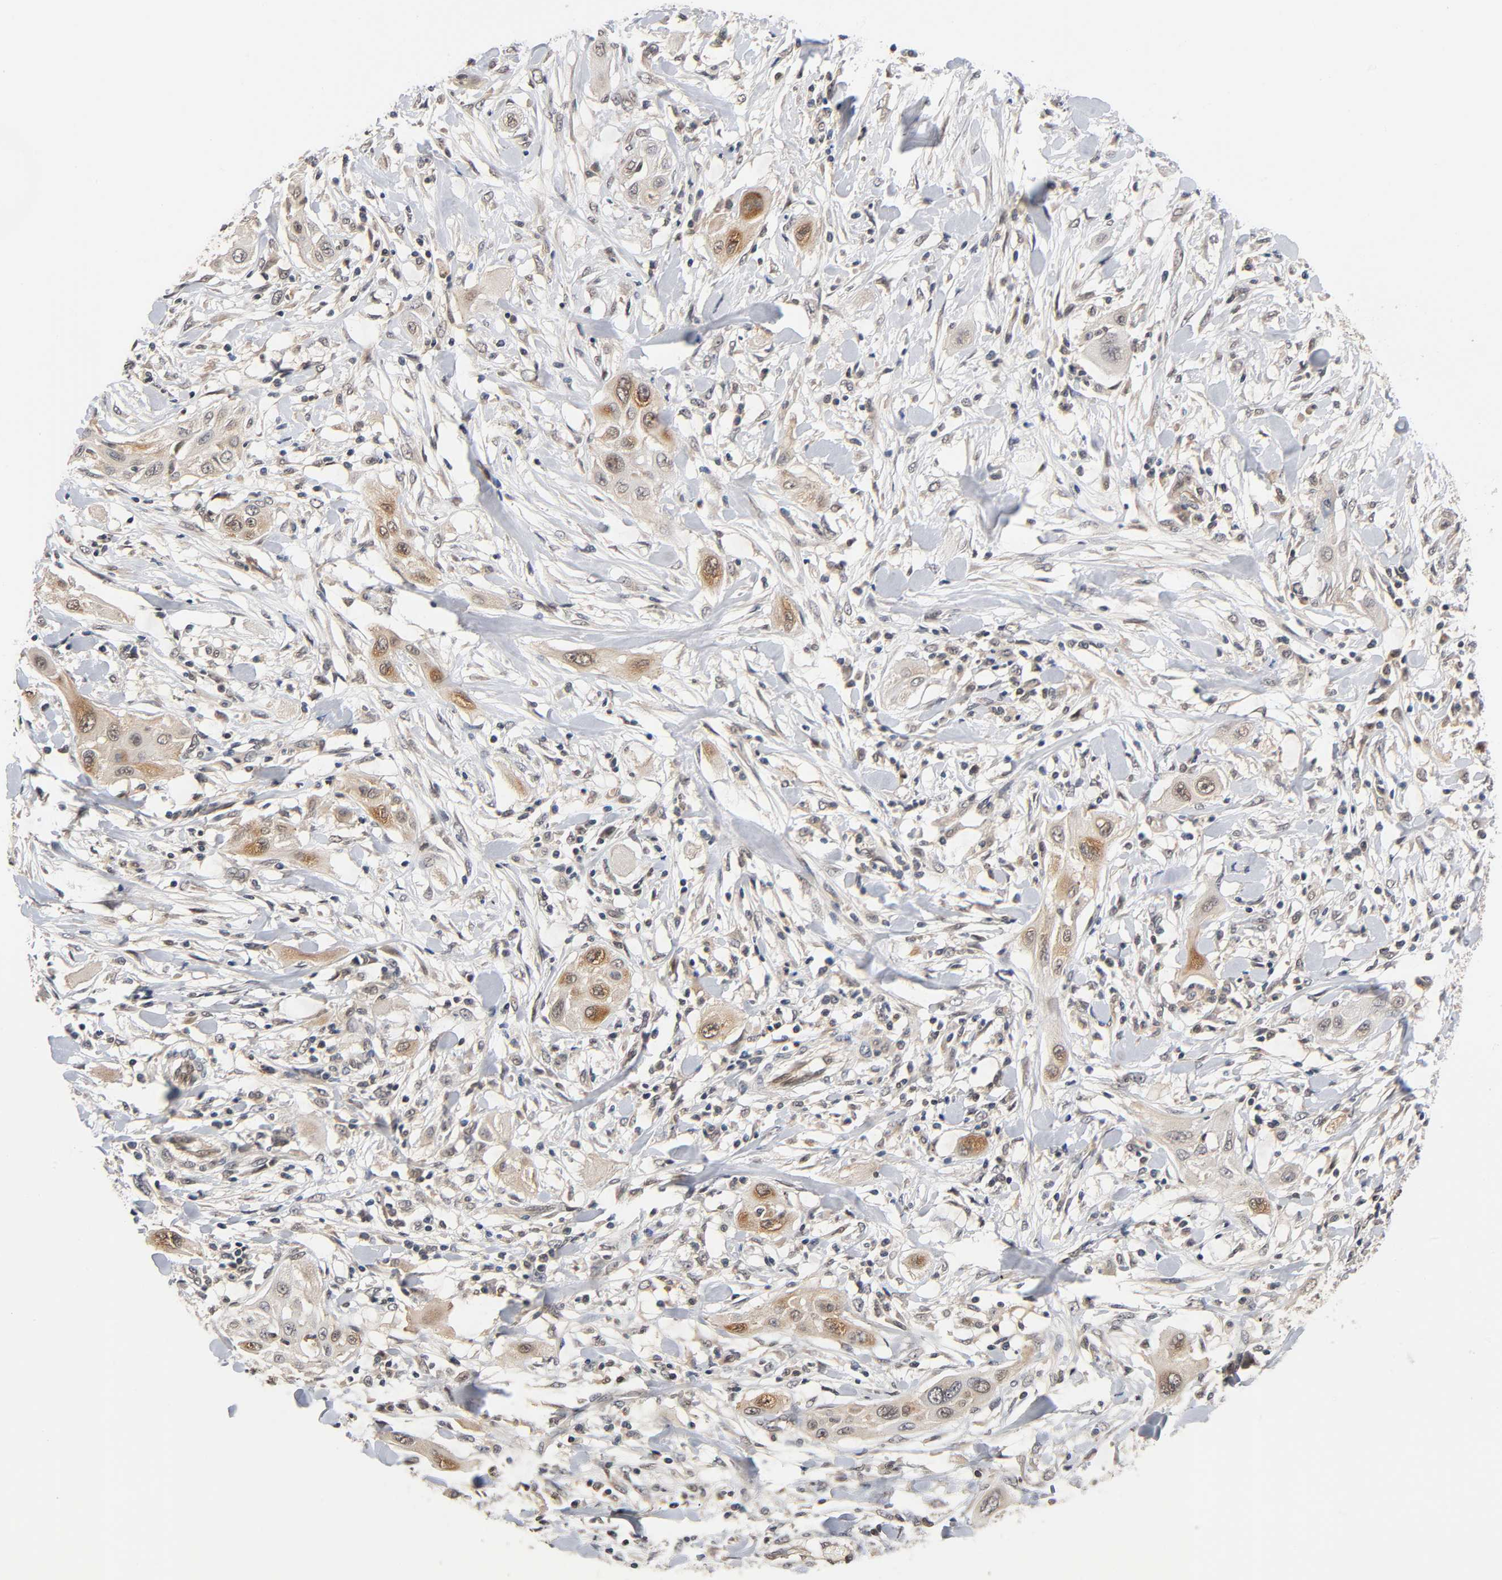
{"staining": {"intensity": "weak", "quantity": "25%-75%", "location": "cytoplasmic/membranous"}, "tissue": "lung cancer", "cell_type": "Tumor cells", "image_type": "cancer", "snomed": [{"axis": "morphology", "description": "Squamous cell carcinoma, NOS"}, {"axis": "topography", "description": "Lung"}], "caption": "Immunohistochemistry (IHC) micrograph of human lung squamous cell carcinoma stained for a protein (brown), which shows low levels of weak cytoplasmic/membranous positivity in about 25%-75% of tumor cells.", "gene": "PRKAB1", "patient": {"sex": "female", "age": 47}}